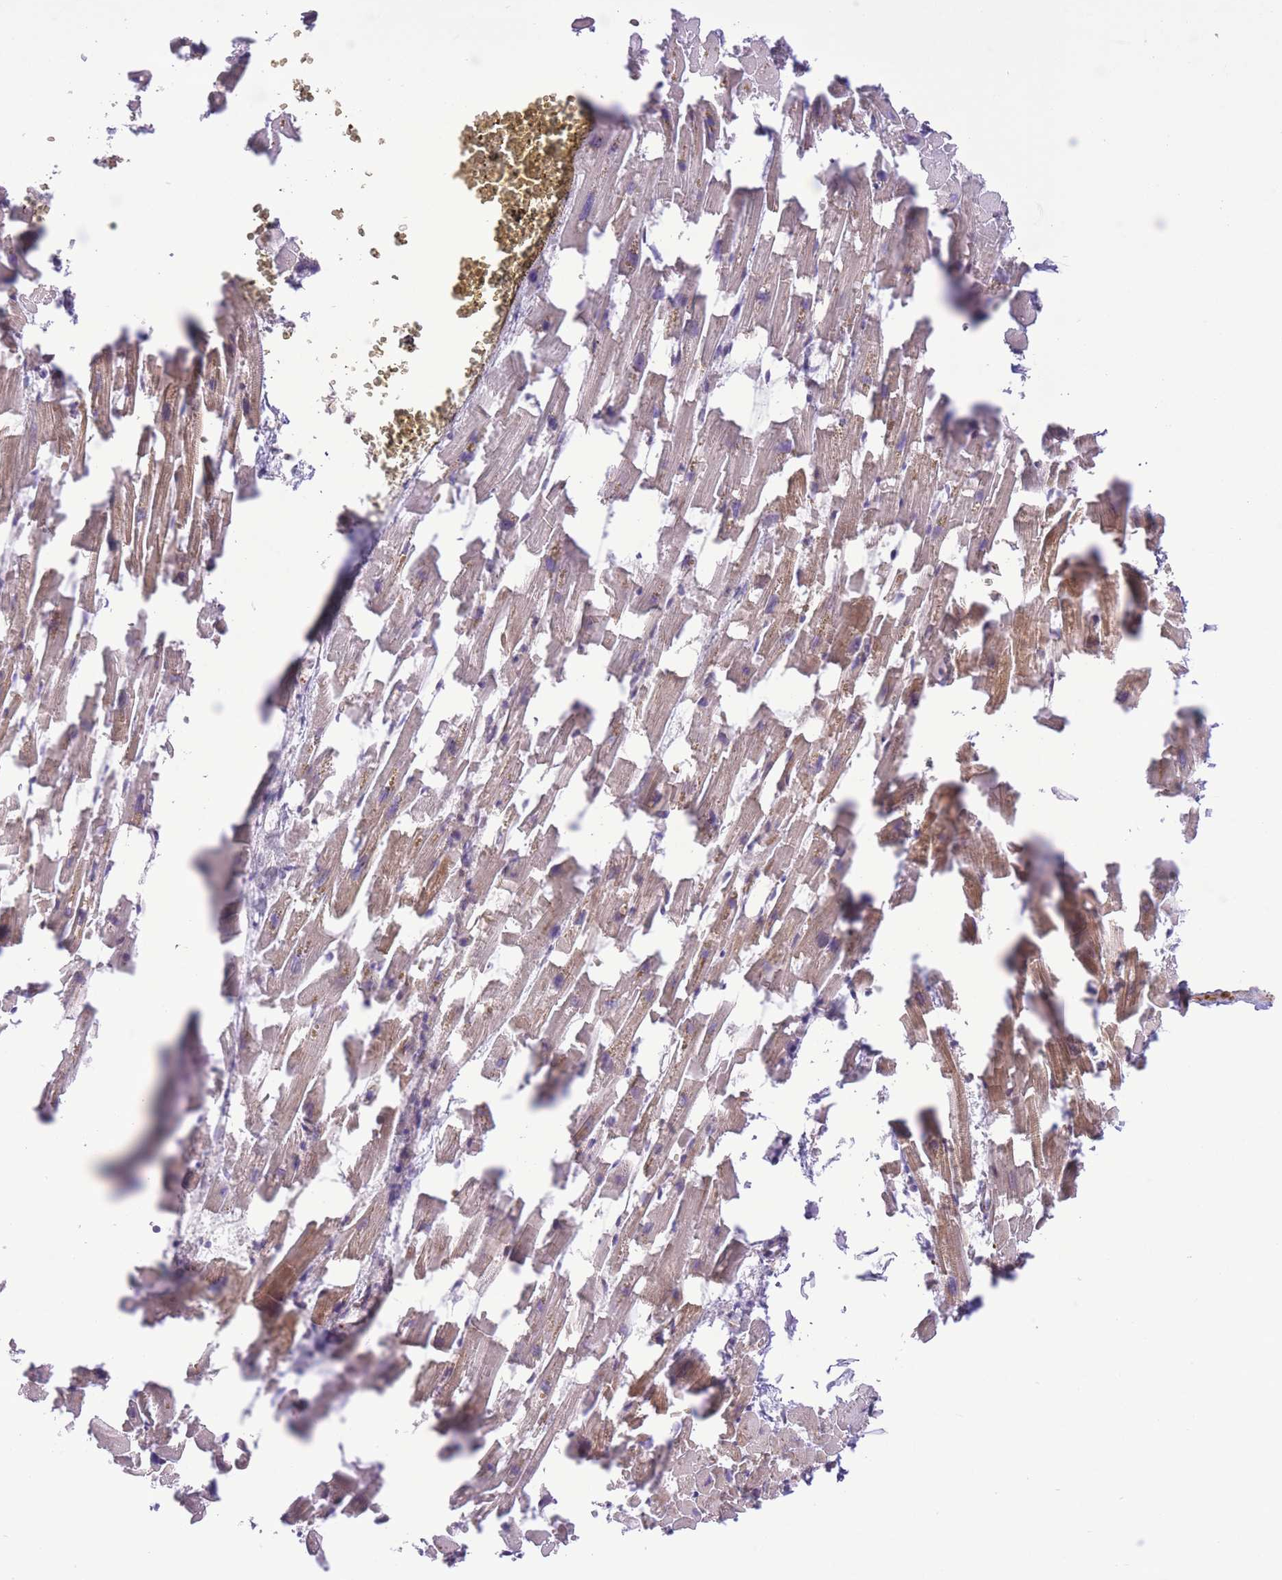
{"staining": {"intensity": "moderate", "quantity": ">75%", "location": "cytoplasmic/membranous"}, "tissue": "heart muscle", "cell_type": "Cardiomyocytes", "image_type": "normal", "snomed": [{"axis": "morphology", "description": "Normal tissue, NOS"}, {"axis": "topography", "description": "Heart"}], "caption": "This is a photomicrograph of immunohistochemistry staining of benign heart muscle, which shows moderate positivity in the cytoplasmic/membranous of cardiomyocytes.", "gene": "ZBED5", "patient": {"sex": "female", "age": 64}}